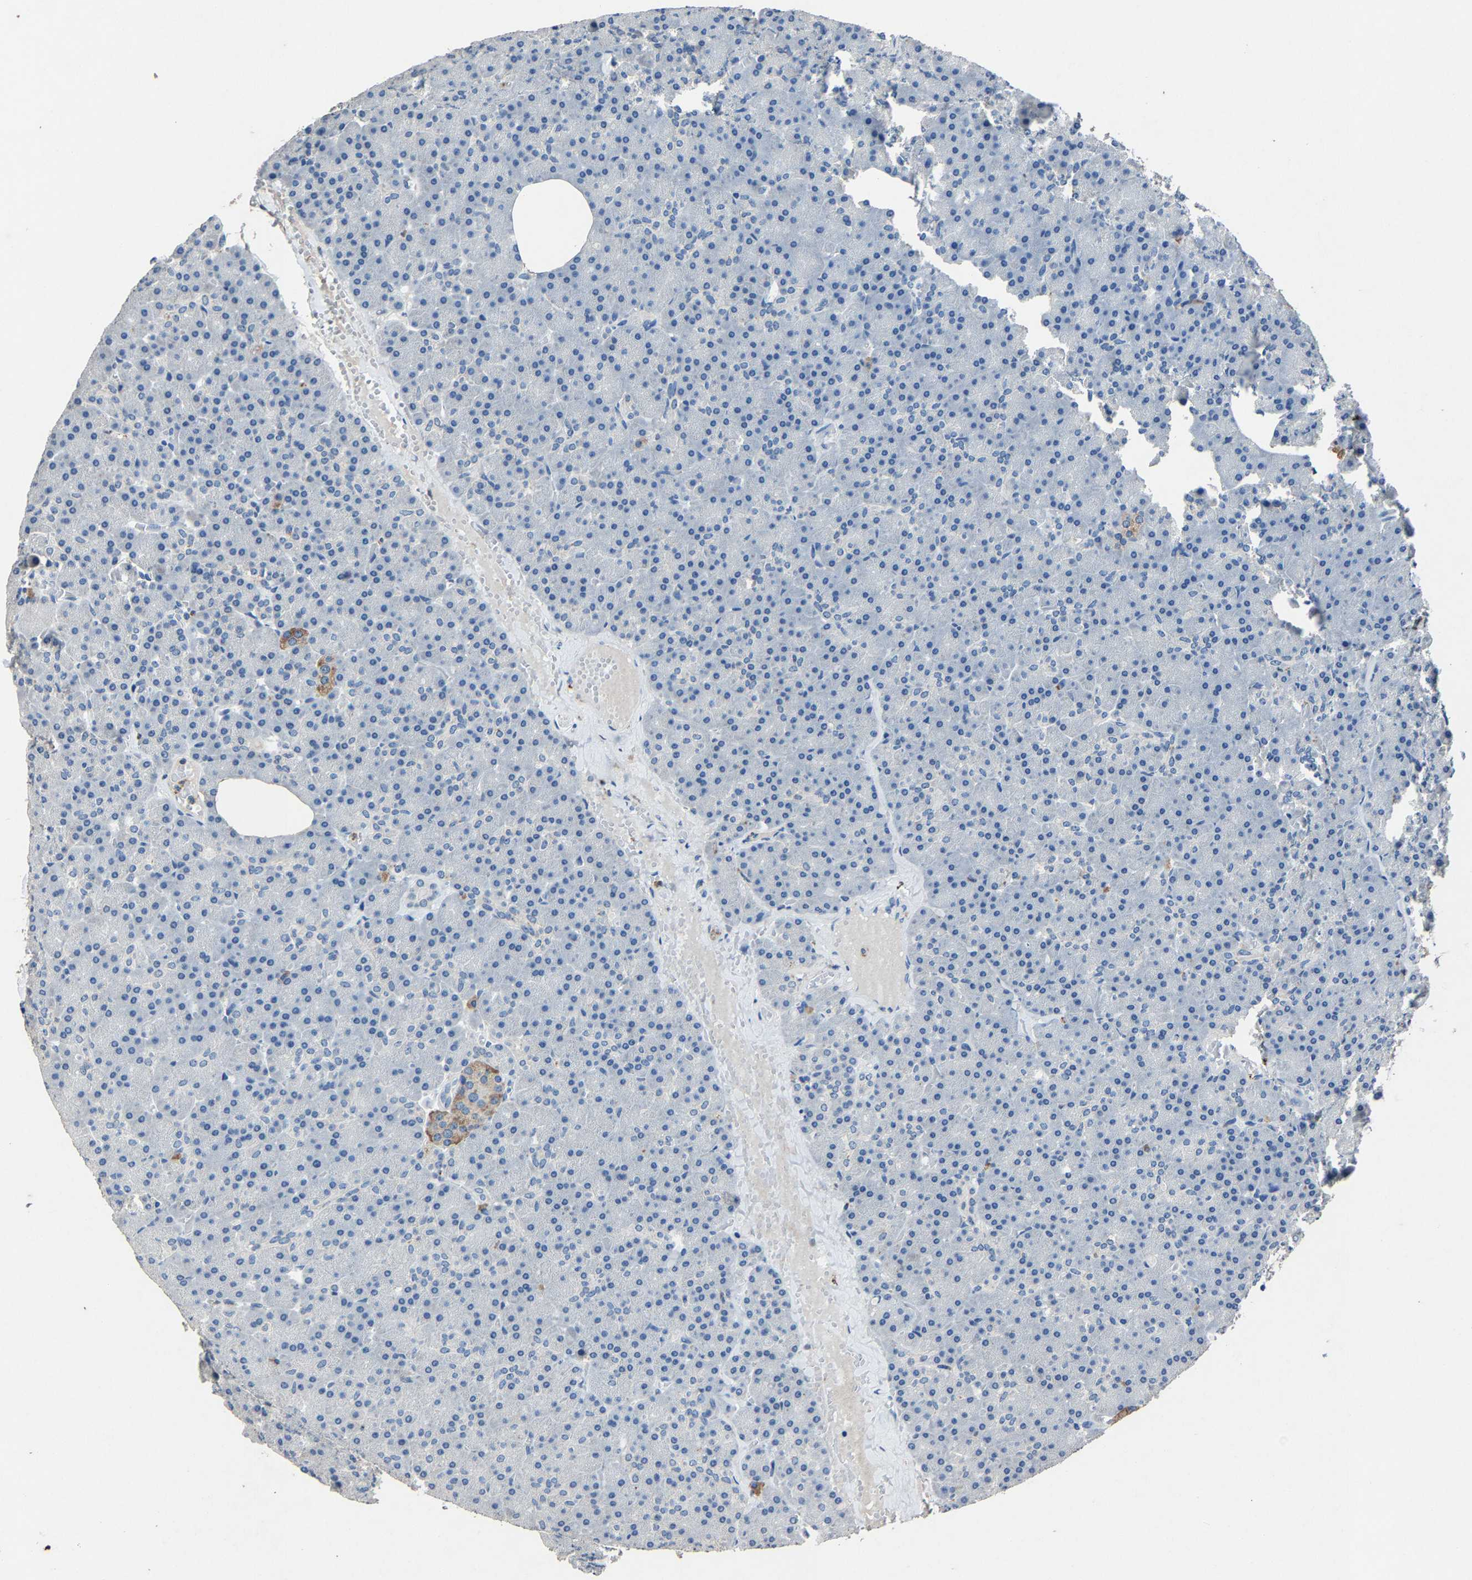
{"staining": {"intensity": "negative", "quantity": "none", "location": "none"}, "tissue": "pancreas", "cell_type": "Exocrine glandular cells", "image_type": "normal", "snomed": [{"axis": "morphology", "description": "Normal tissue, NOS"}, {"axis": "morphology", "description": "Carcinoid, malignant, NOS"}, {"axis": "topography", "description": "Pancreas"}], "caption": "Immunohistochemistry (IHC) of benign pancreas exhibits no positivity in exocrine glandular cells.", "gene": "PCNX2", "patient": {"sex": "female", "age": 35}}